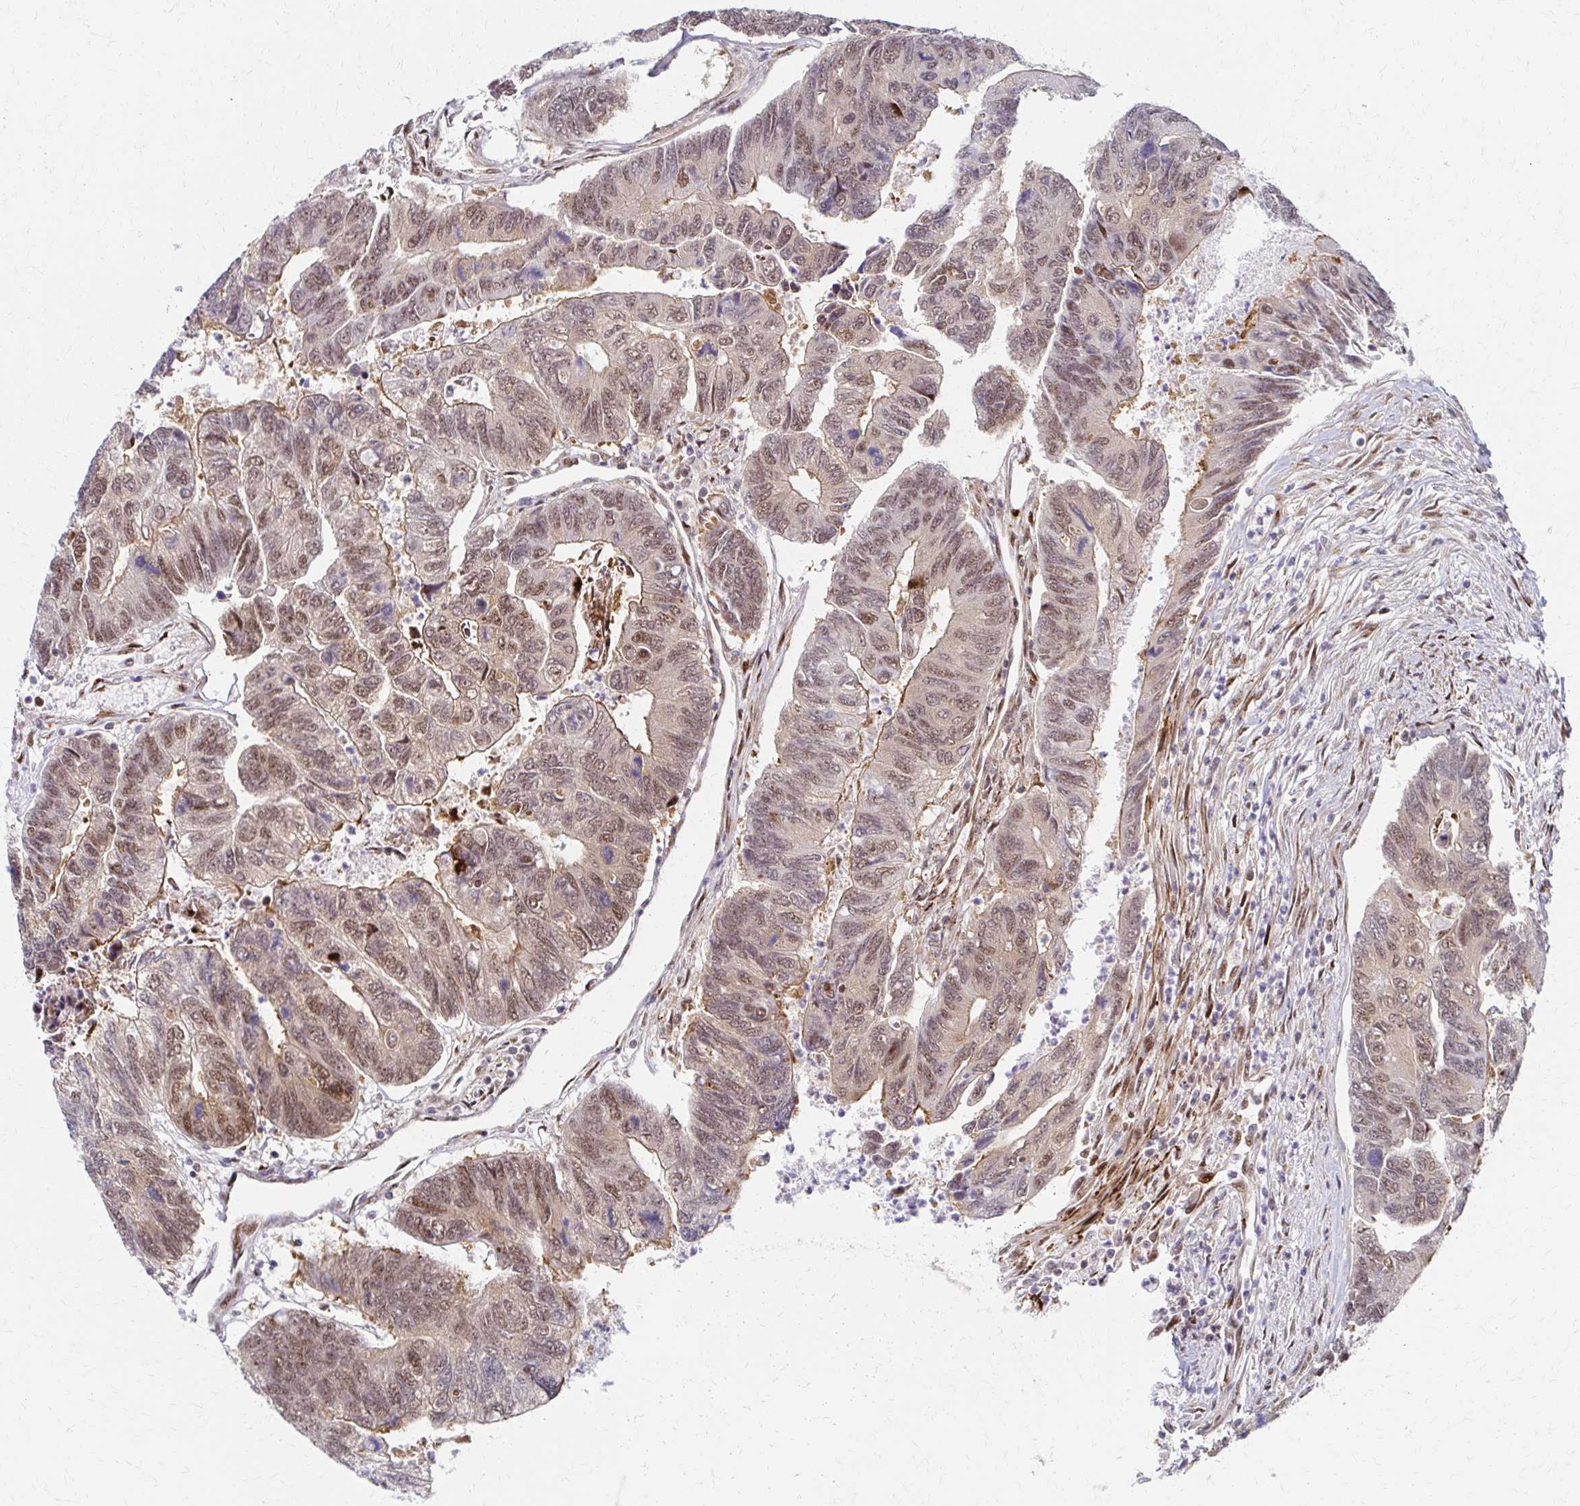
{"staining": {"intensity": "moderate", "quantity": ">75%", "location": "nuclear"}, "tissue": "colorectal cancer", "cell_type": "Tumor cells", "image_type": "cancer", "snomed": [{"axis": "morphology", "description": "Adenocarcinoma, NOS"}, {"axis": "topography", "description": "Colon"}], "caption": "Colorectal cancer (adenocarcinoma) stained for a protein shows moderate nuclear positivity in tumor cells. The staining is performed using DAB brown chromogen to label protein expression. The nuclei are counter-stained blue using hematoxylin.", "gene": "PSMD7", "patient": {"sex": "female", "age": 67}}